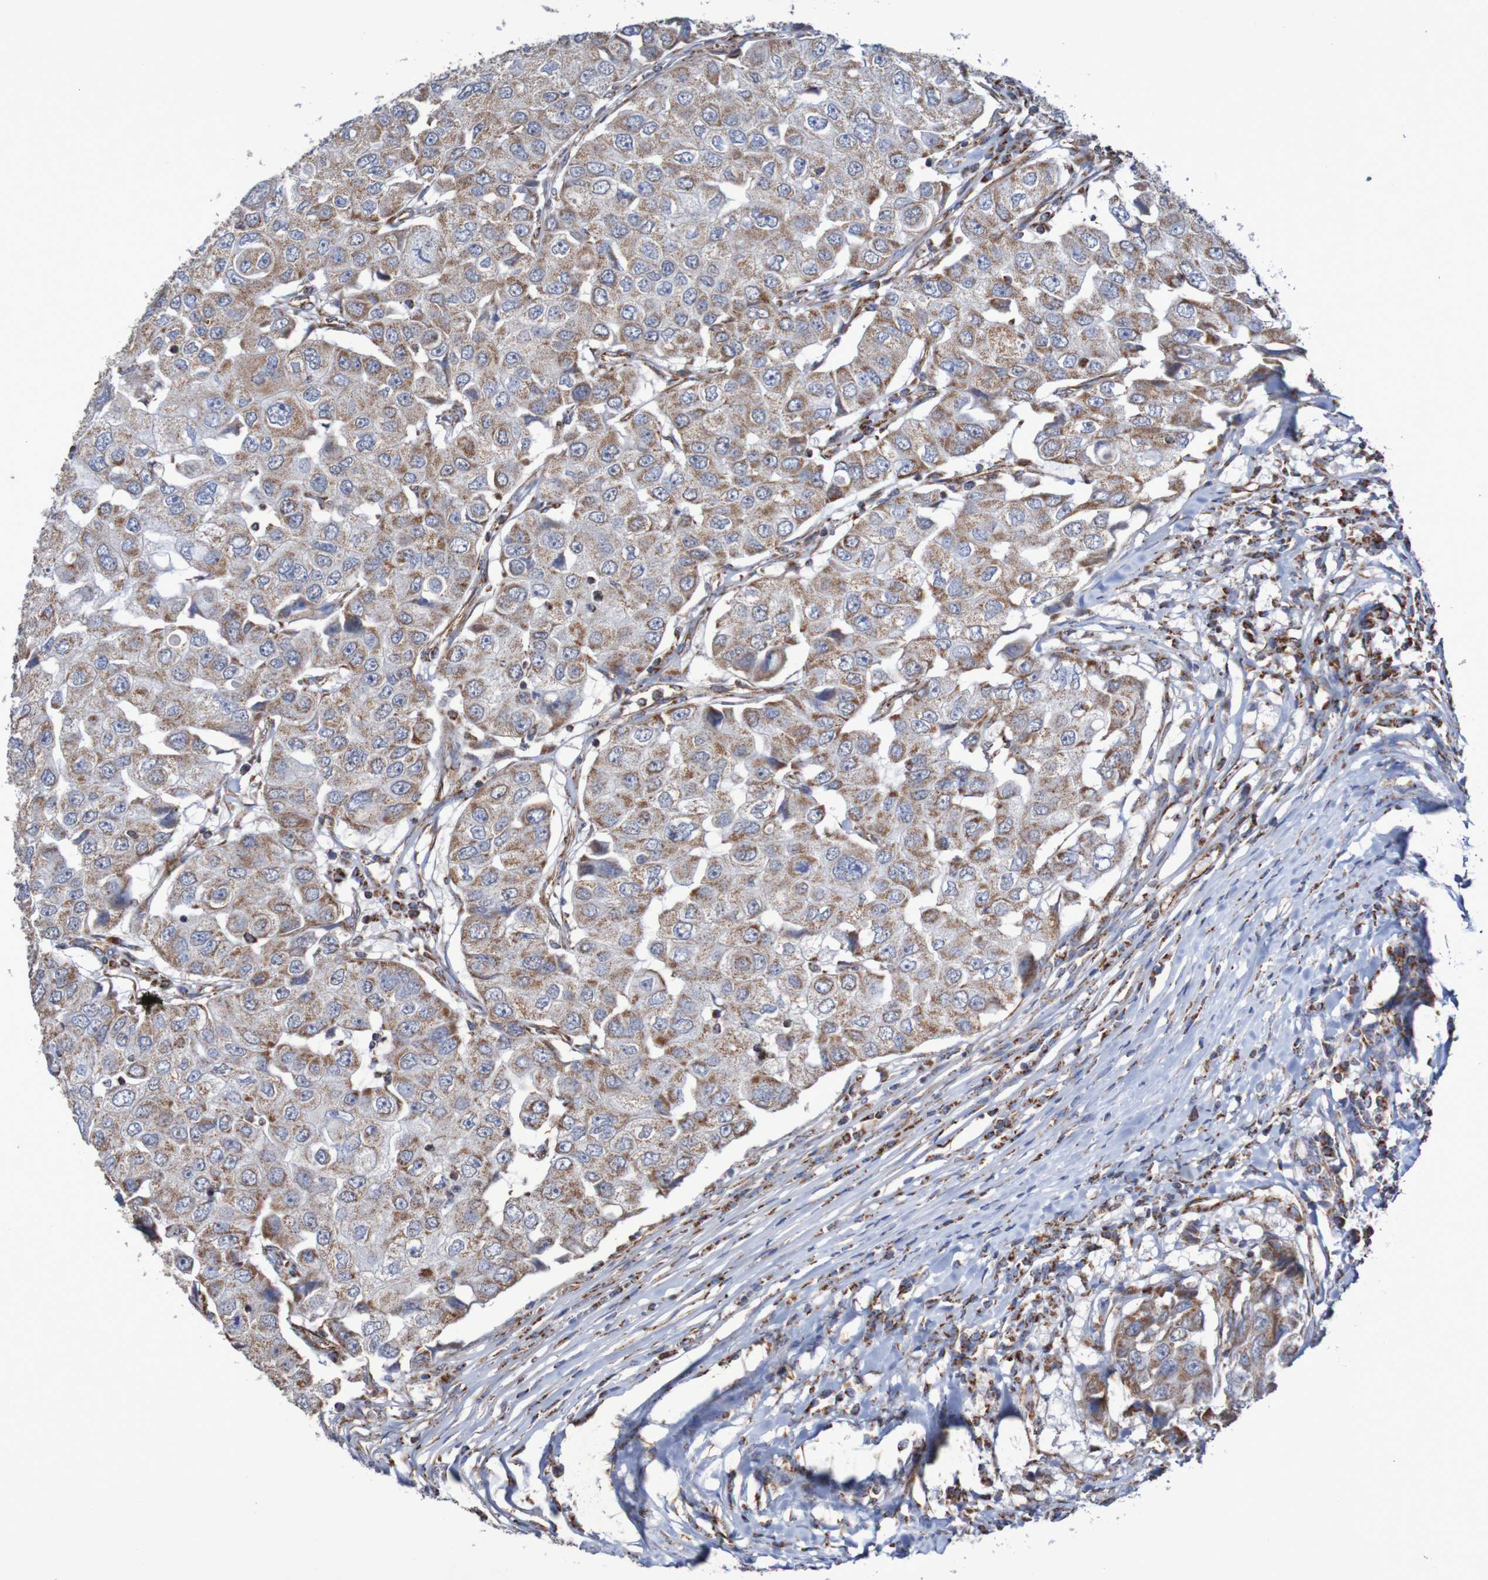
{"staining": {"intensity": "moderate", "quantity": ">75%", "location": "cytoplasmic/membranous"}, "tissue": "breast cancer", "cell_type": "Tumor cells", "image_type": "cancer", "snomed": [{"axis": "morphology", "description": "Duct carcinoma"}, {"axis": "topography", "description": "Breast"}], "caption": "Protein expression analysis of human breast cancer (infiltrating ductal carcinoma) reveals moderate cytoplasmic/membranous expression in about >75% of tumor cells.", "gene": "MMEL1", "patient": {"sex": "female", "age": 27}}